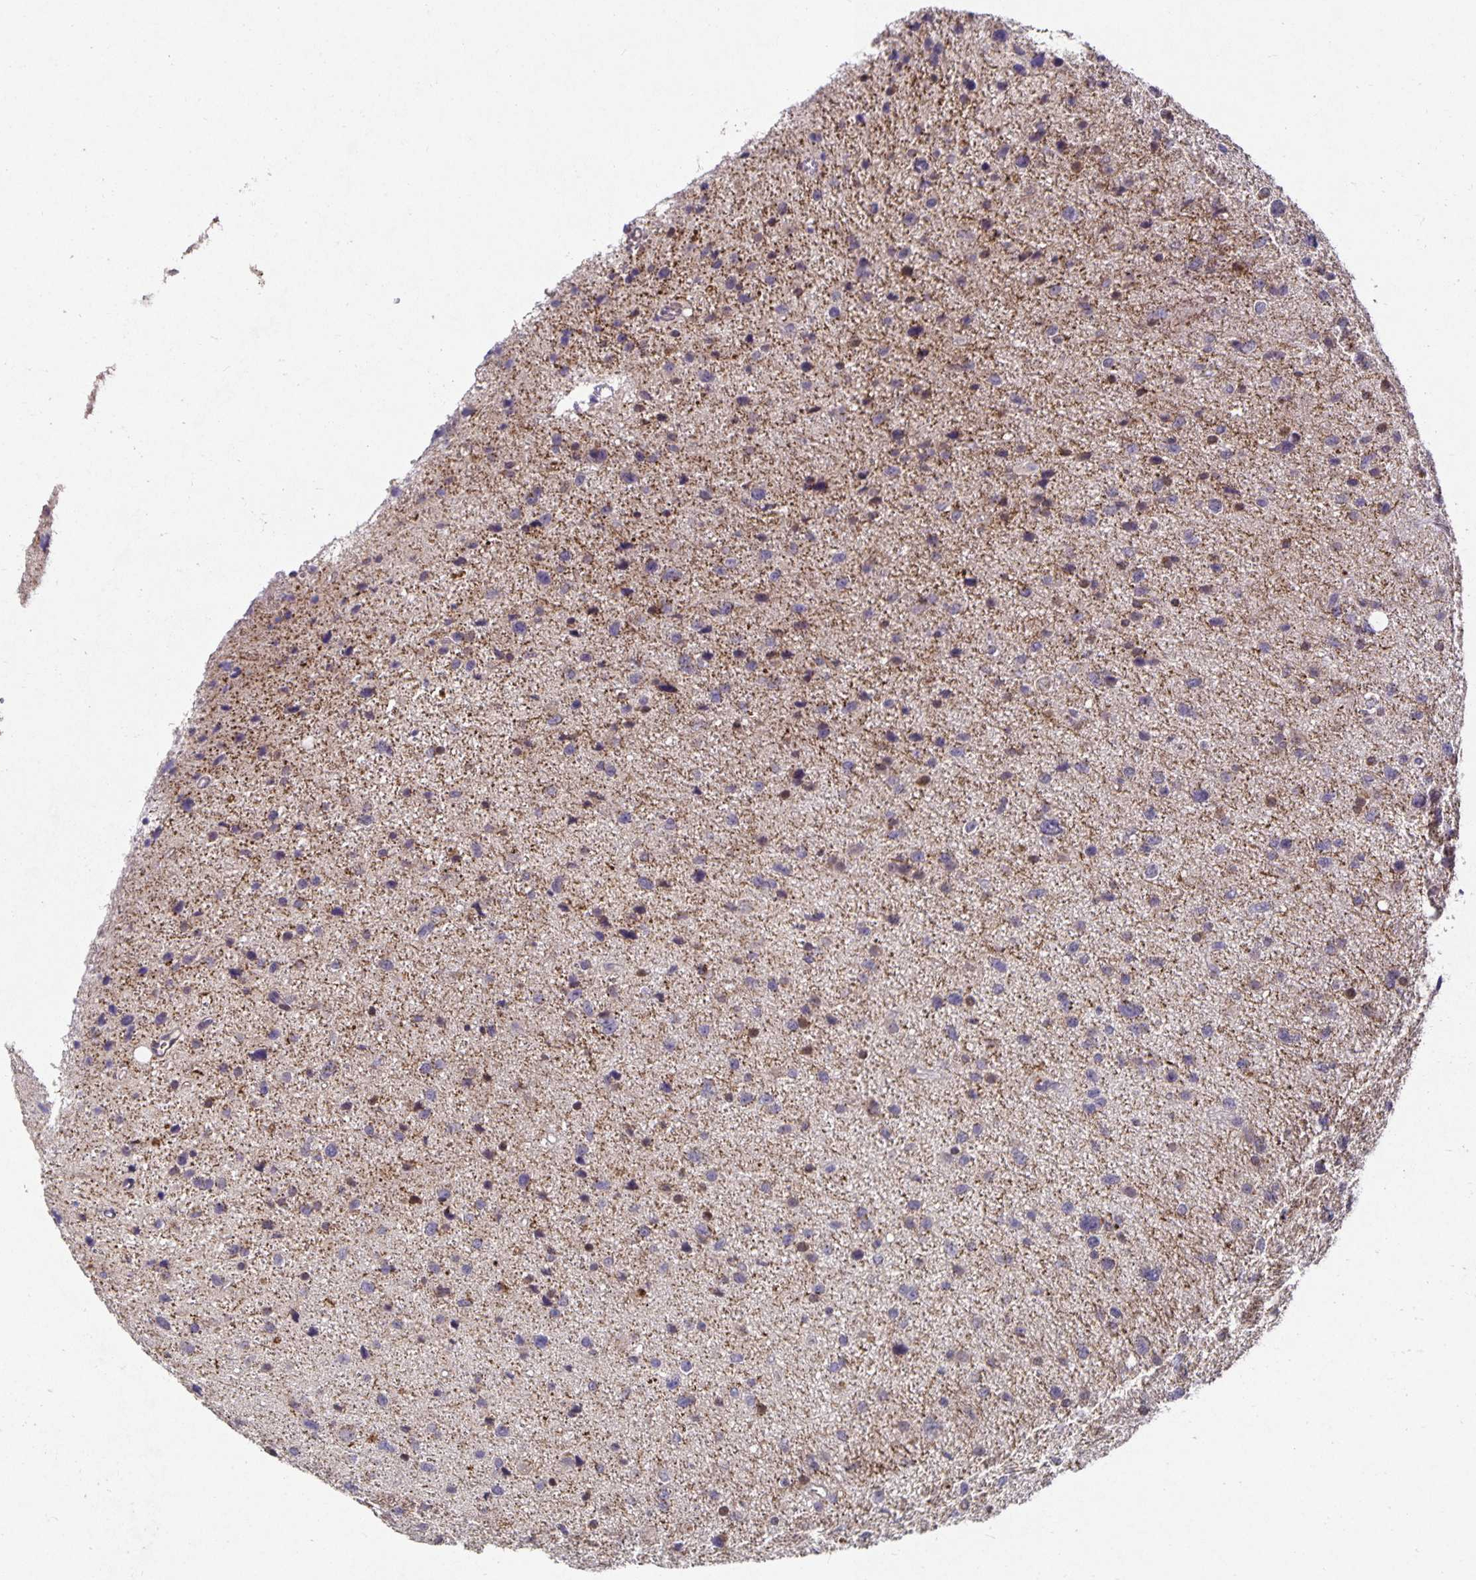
{"staining": {"intensity": "negative", "quantity": "none", "location": "none"}, "tissue": "glioma", "cell_type": "Tumor cells", "image_type": "cancer", "snomed": [{"axis": "morphology", "description": "Glioma, malignant, Low grade"}, {"axis": "topography", "description": "Brain"}], "caption": "An IHC micrograph of malignant glioma (low-grade) is shown. There is no staining in tumor cells of malignant glioma (low-grade).", "gene": "HEPN1", "patient": {"sex": "female", "age": 55}}